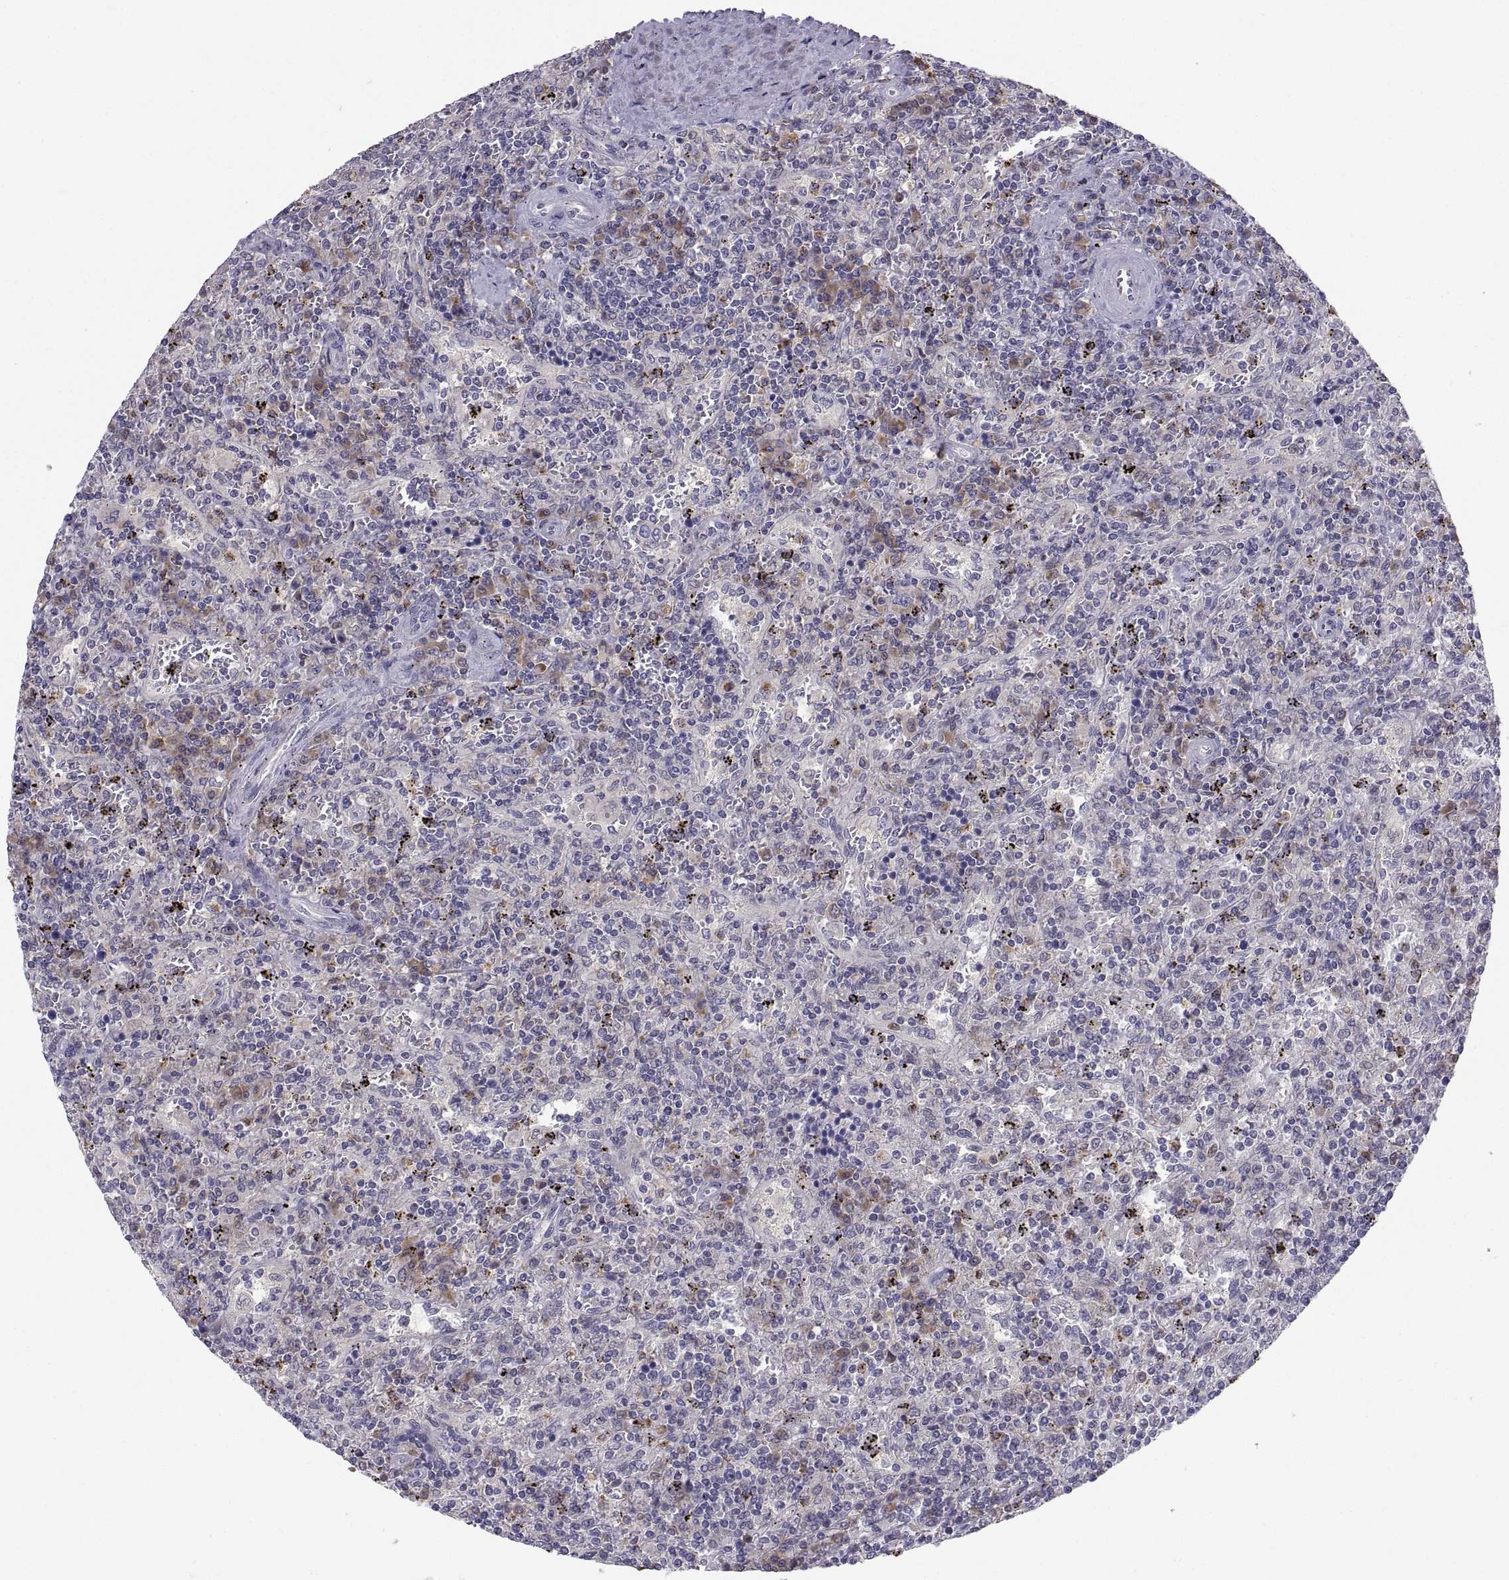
{"staining": {"intensity": "negative", "quantity": "none", "location": "none"}, "tissue": "lymphoma", "cell_type": "Tumor cells", "image_type": "cancer", "snomed": [{"axis": "morphology", "description": "Malignant lymphoma, non-Hodgkin's type, Low grade"}, {"axis": "topography", "description": "Spleen"}], "caption": "An immunohistochemistry image of lymphoma is shown. There is no staining in tumor cells of lymphoma.", "gene": "PKP1", "patient": {"sex": "male", "age": 62}}